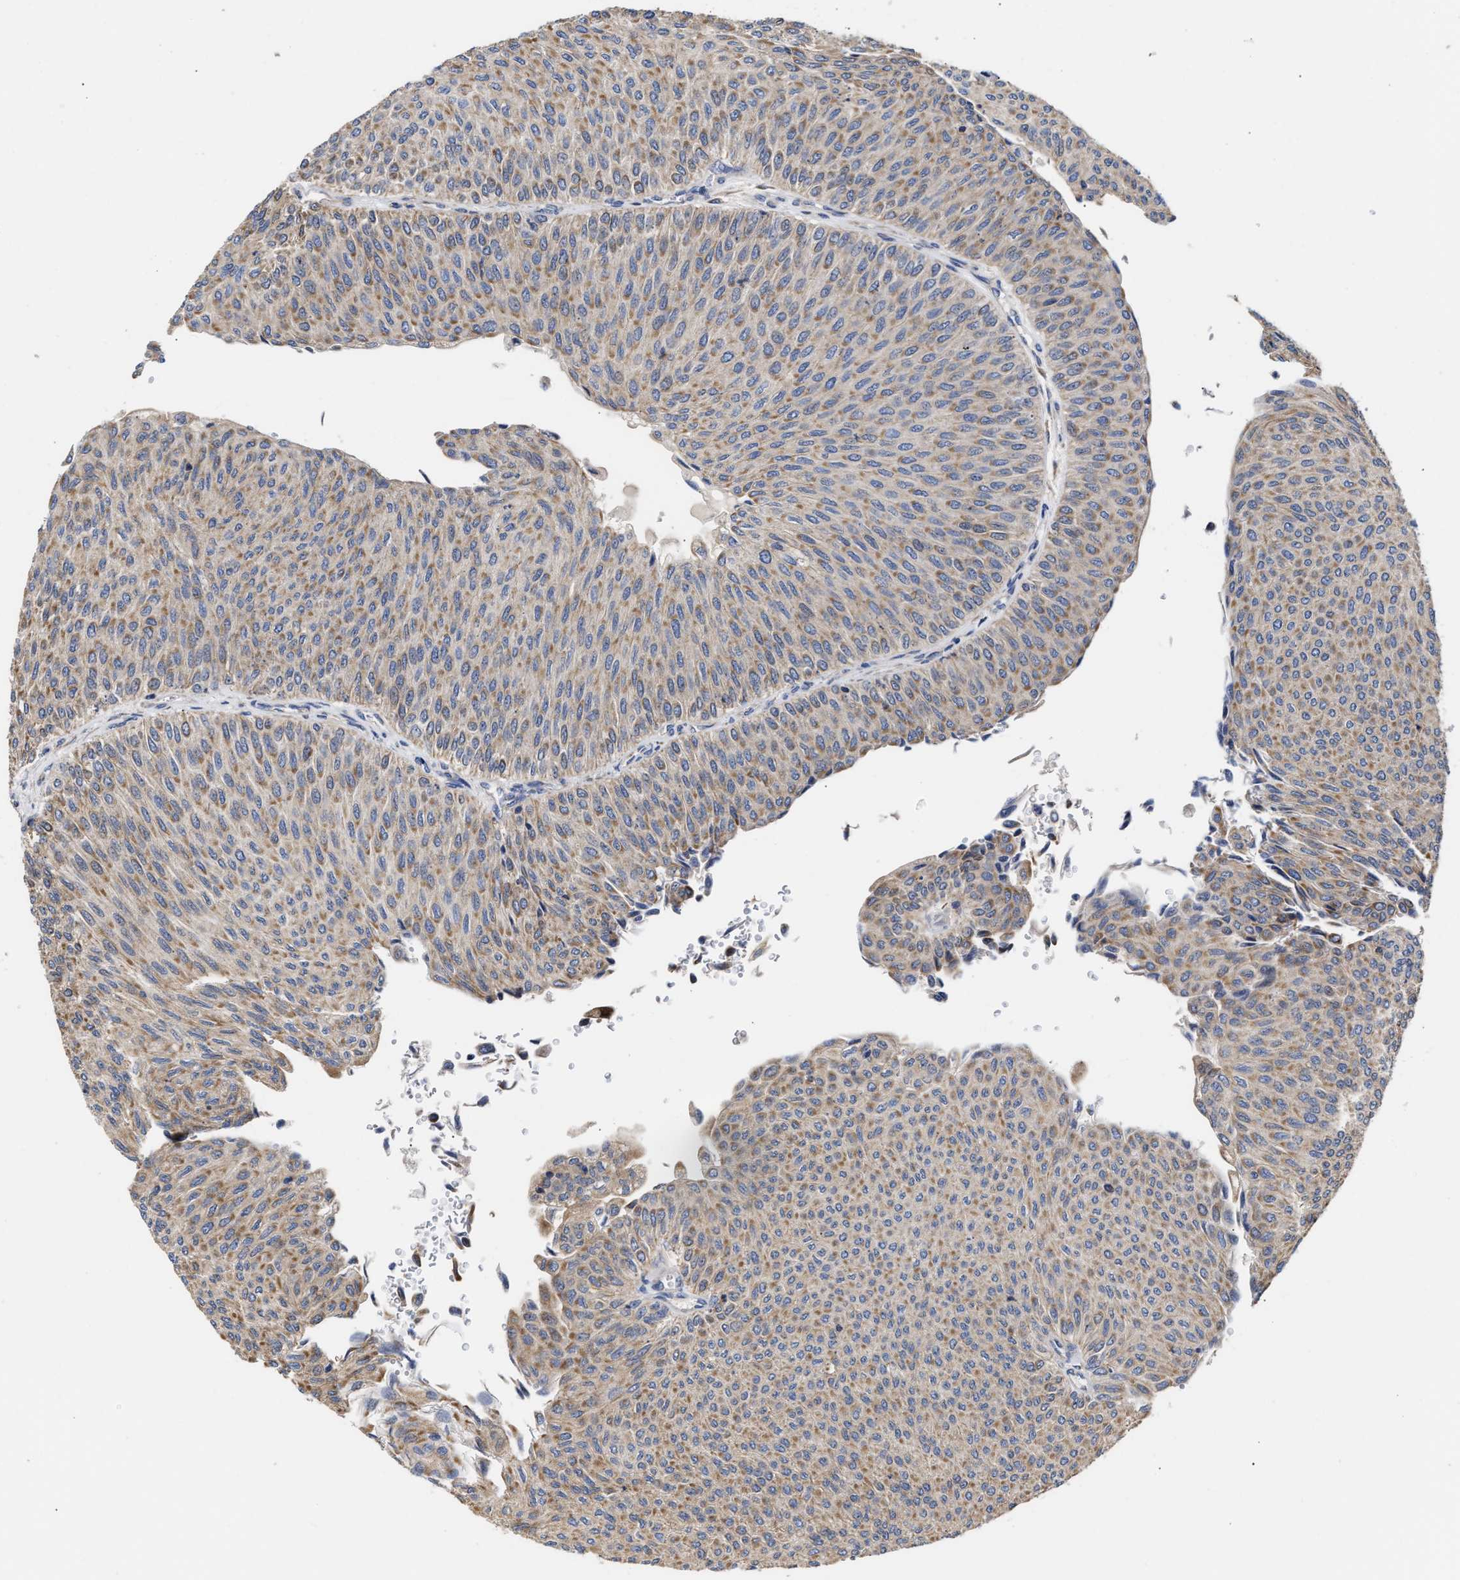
{"staining": {"intensity": "moderate", "quantity": ">75%", "location": "cytoplasmic/membranous"}, "tissue": "urothelial cancer", "cell_type": "Tumor cells", "image_type": "cancer", "snomed": [{"axis": "morphology", "description": "Urothelial carcinoma, Low grade"}, {"axis": "topography", "description": "Urinary bladder"}], "caption": "Tumor cells exhibit medium levels of moderate cytoplasmic/membranous positivity in approximately >75% of cells in urothelial carcinoma (low-grade). The staining was performed using DAB, with brown indicating positive protein expression. Nuclei are stained blue with hematoxylin.", "gene": "MALSU1", "patient": {"sex": "male", "age": 78}}